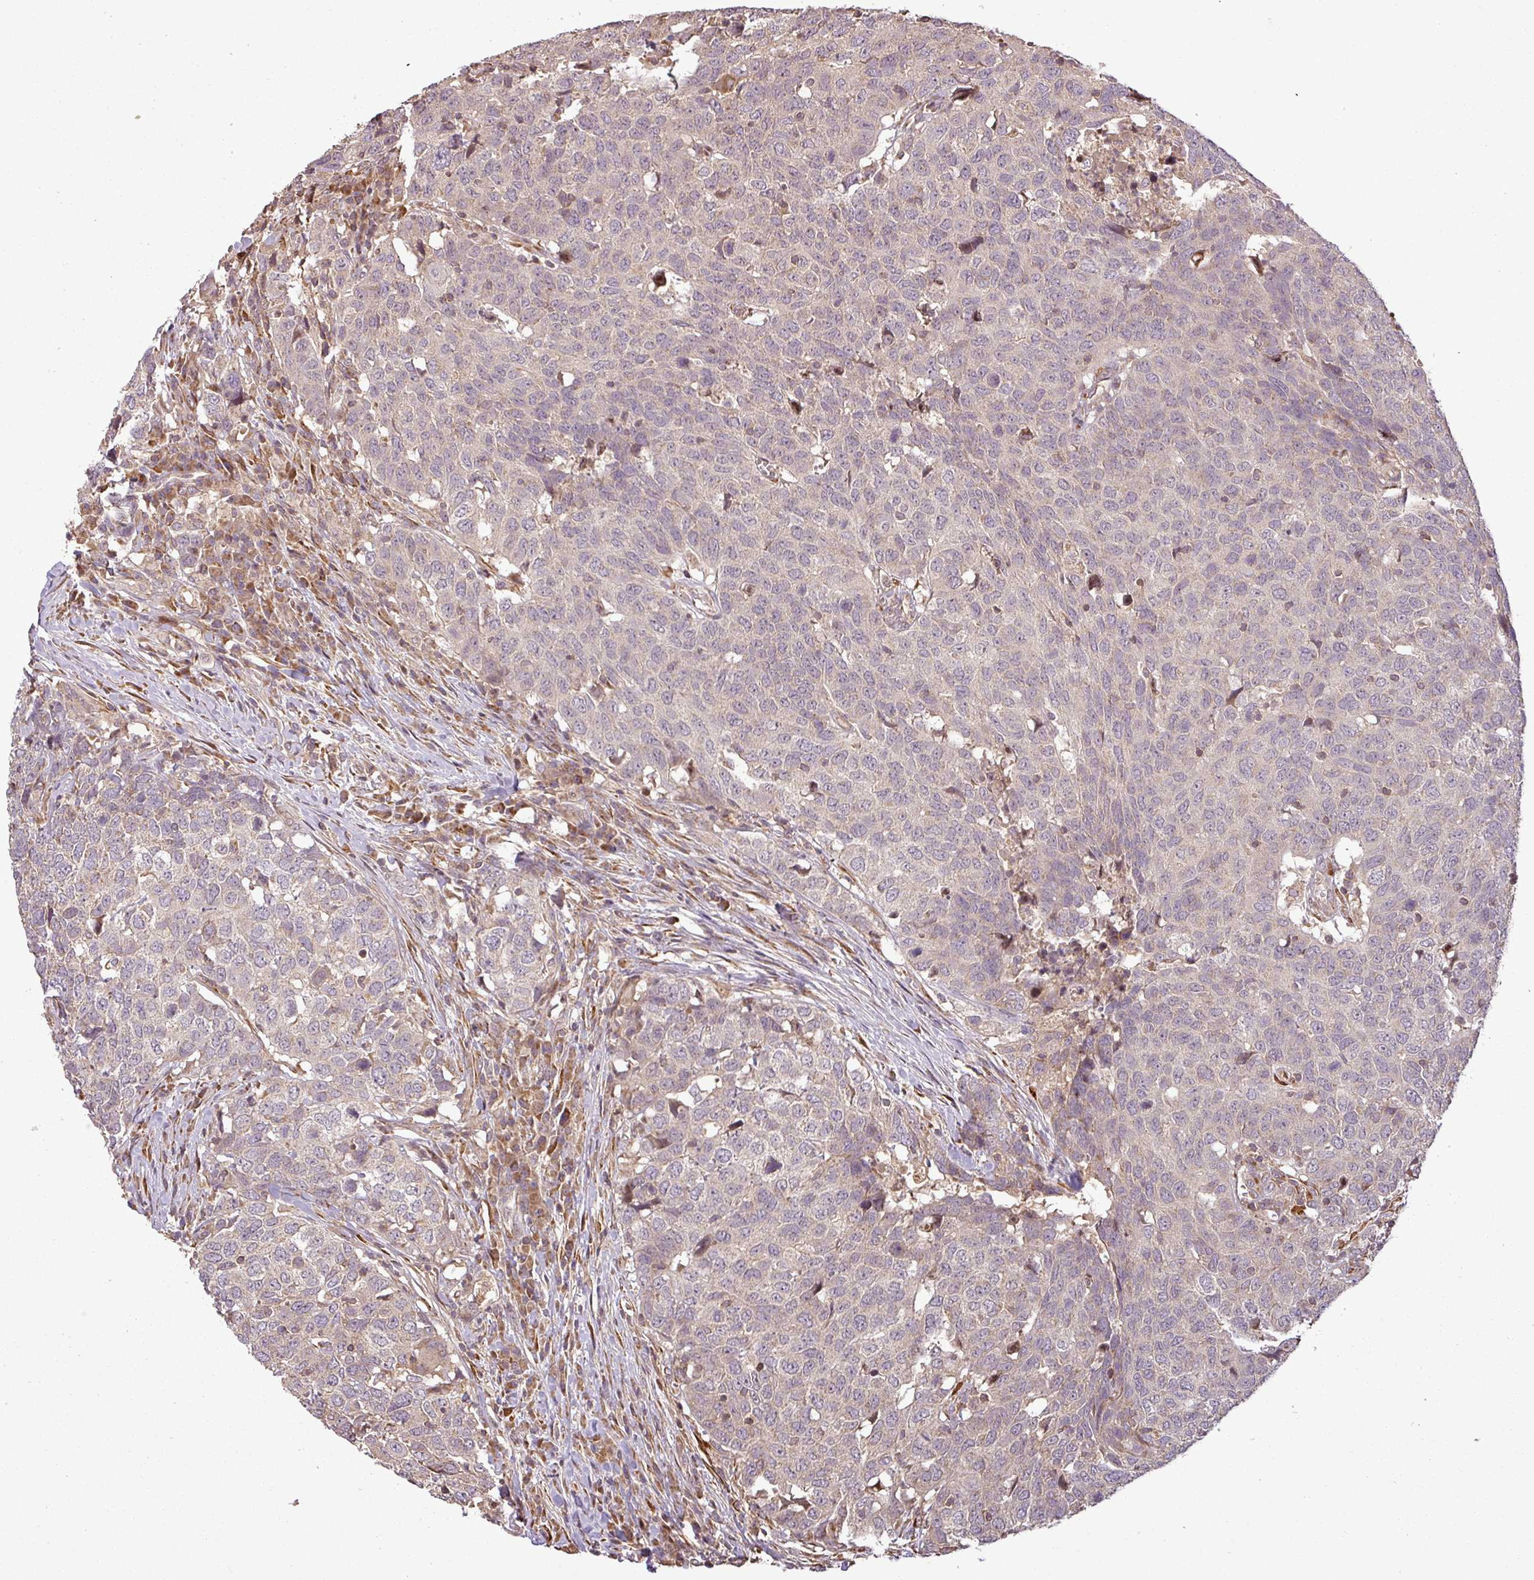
{"staining": {"intensity": "negative", "quantity": "none", "location": "none"}, "tissue": "head and neck cancer", "cell_type": "Tumor cells", "image_type": "cancer", "snomed": [{"axis": "morphology", "description": "Normal tissue, NOS"}, {"axis": "morphology", "description": "Squamous cell carcinoma, NOS"}, {"axis": "topography", "description": "Skeletal muscle"}, {"axis": "topography", "description": "Vascular tissue"}, {"axis": "topography", "description": "Peripheral nerve tissue"}, {"axis": "topography", "description": "Head-Neck"}], "caption": "This image is of head and neck cancer (squamous cell carcinoma) stained with immunohistochemistry (IHC) to label a protein in brown with the nuclei are counter-stained blue. There is no positivity in tumor cells.", "gene": "FAIM", "patient": {"sex": "male", "age": 66}}